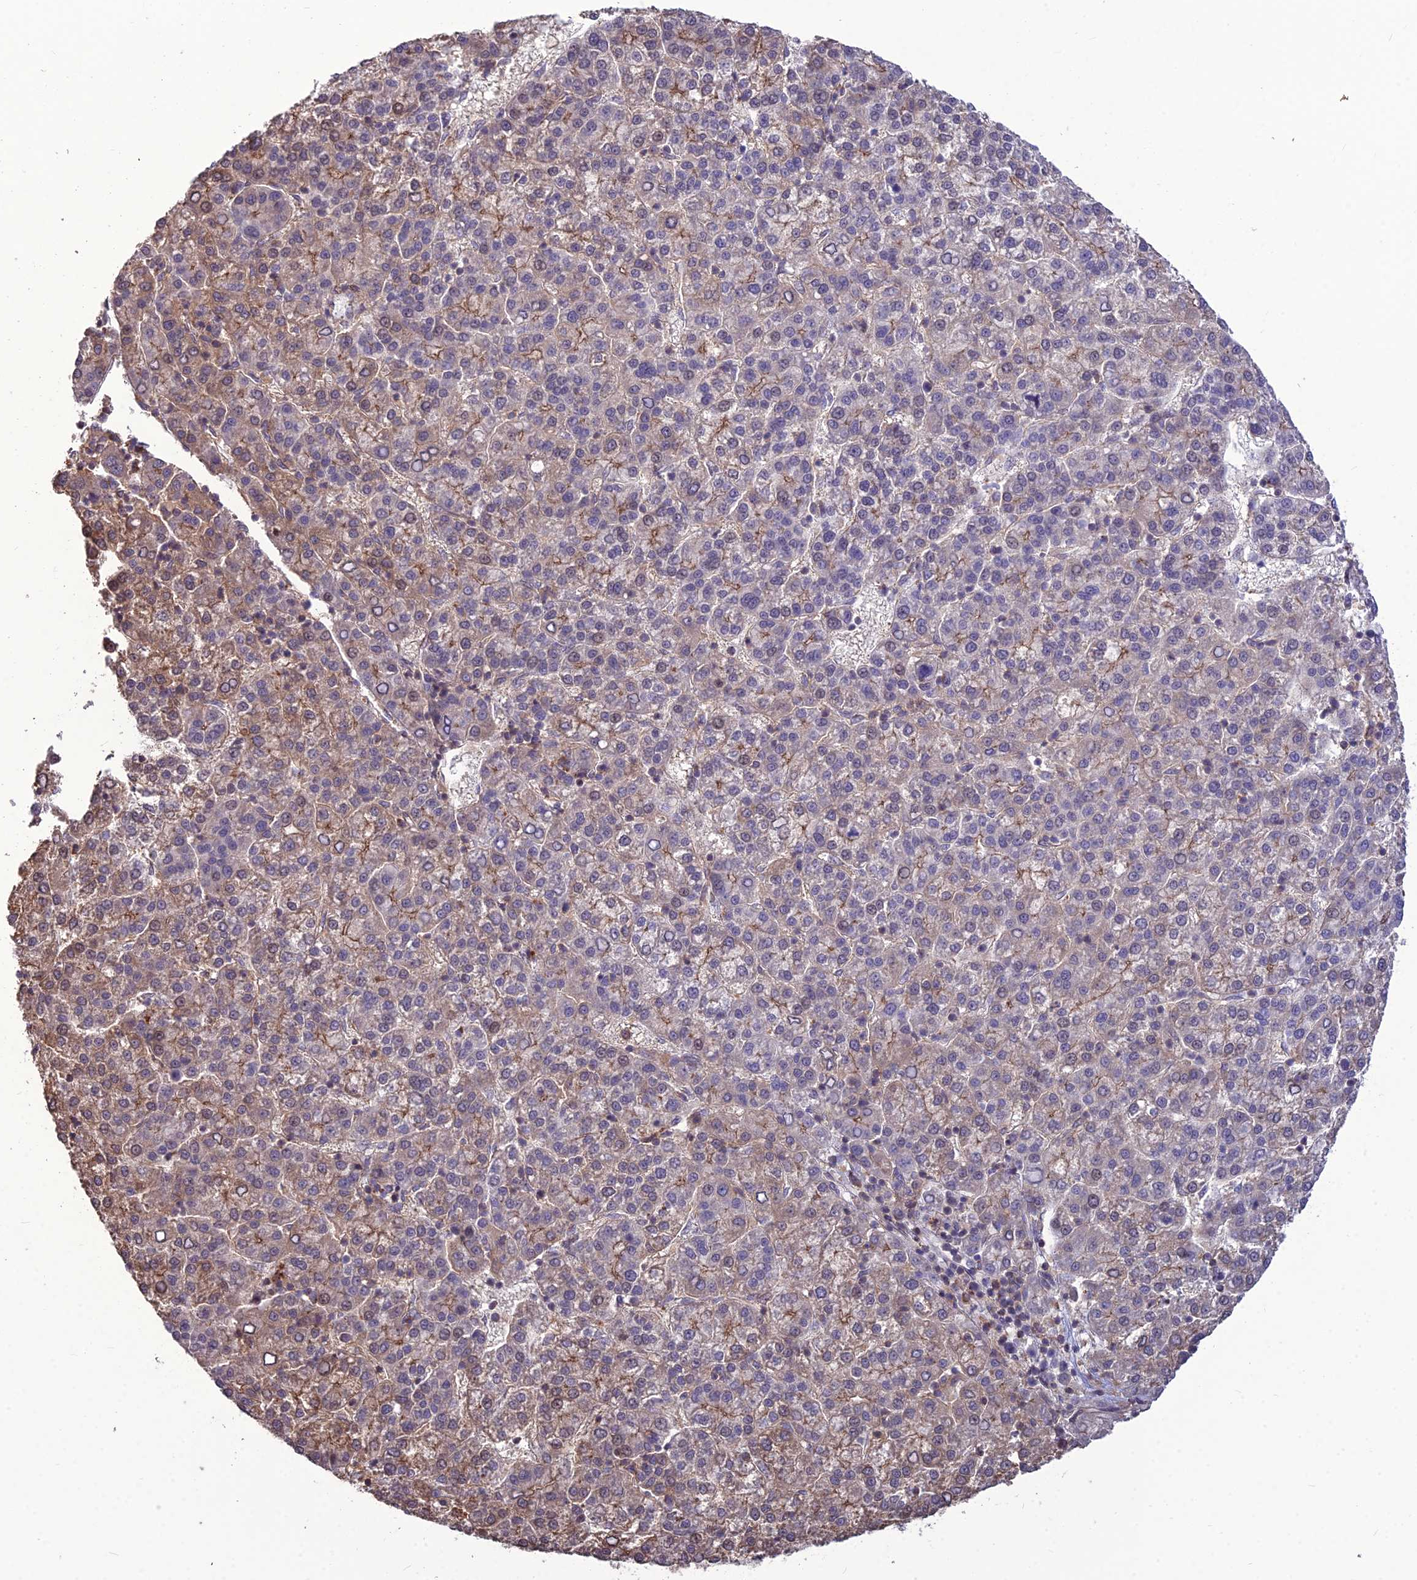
{"staining": {"intensity": "moderate", "quantity": "<25%", "location": "cytoplasmic/membranous"}, "tissue": "liver cancer", "cell_type": "Tumor cells", "image_type": "cancer", "snomed": [{"axis": "morphology", "description": "Carcinoma, Hepatocellular, NOS"}, {"axis": "topography", "description": "Liver"}], "caption": "The micrograph exhibits staining of liver cancer (hepatocellular carcinoma), revealing moderate cytoplasmic/membranous protein positivity (brown color) within tumor cells. (DAB (3,3'-diaminobenzidine) = brown stain, brightfield microscopy at high magnification).", "gene": "TSPYL2", "patient": {"sex": "female", "age": 58}}